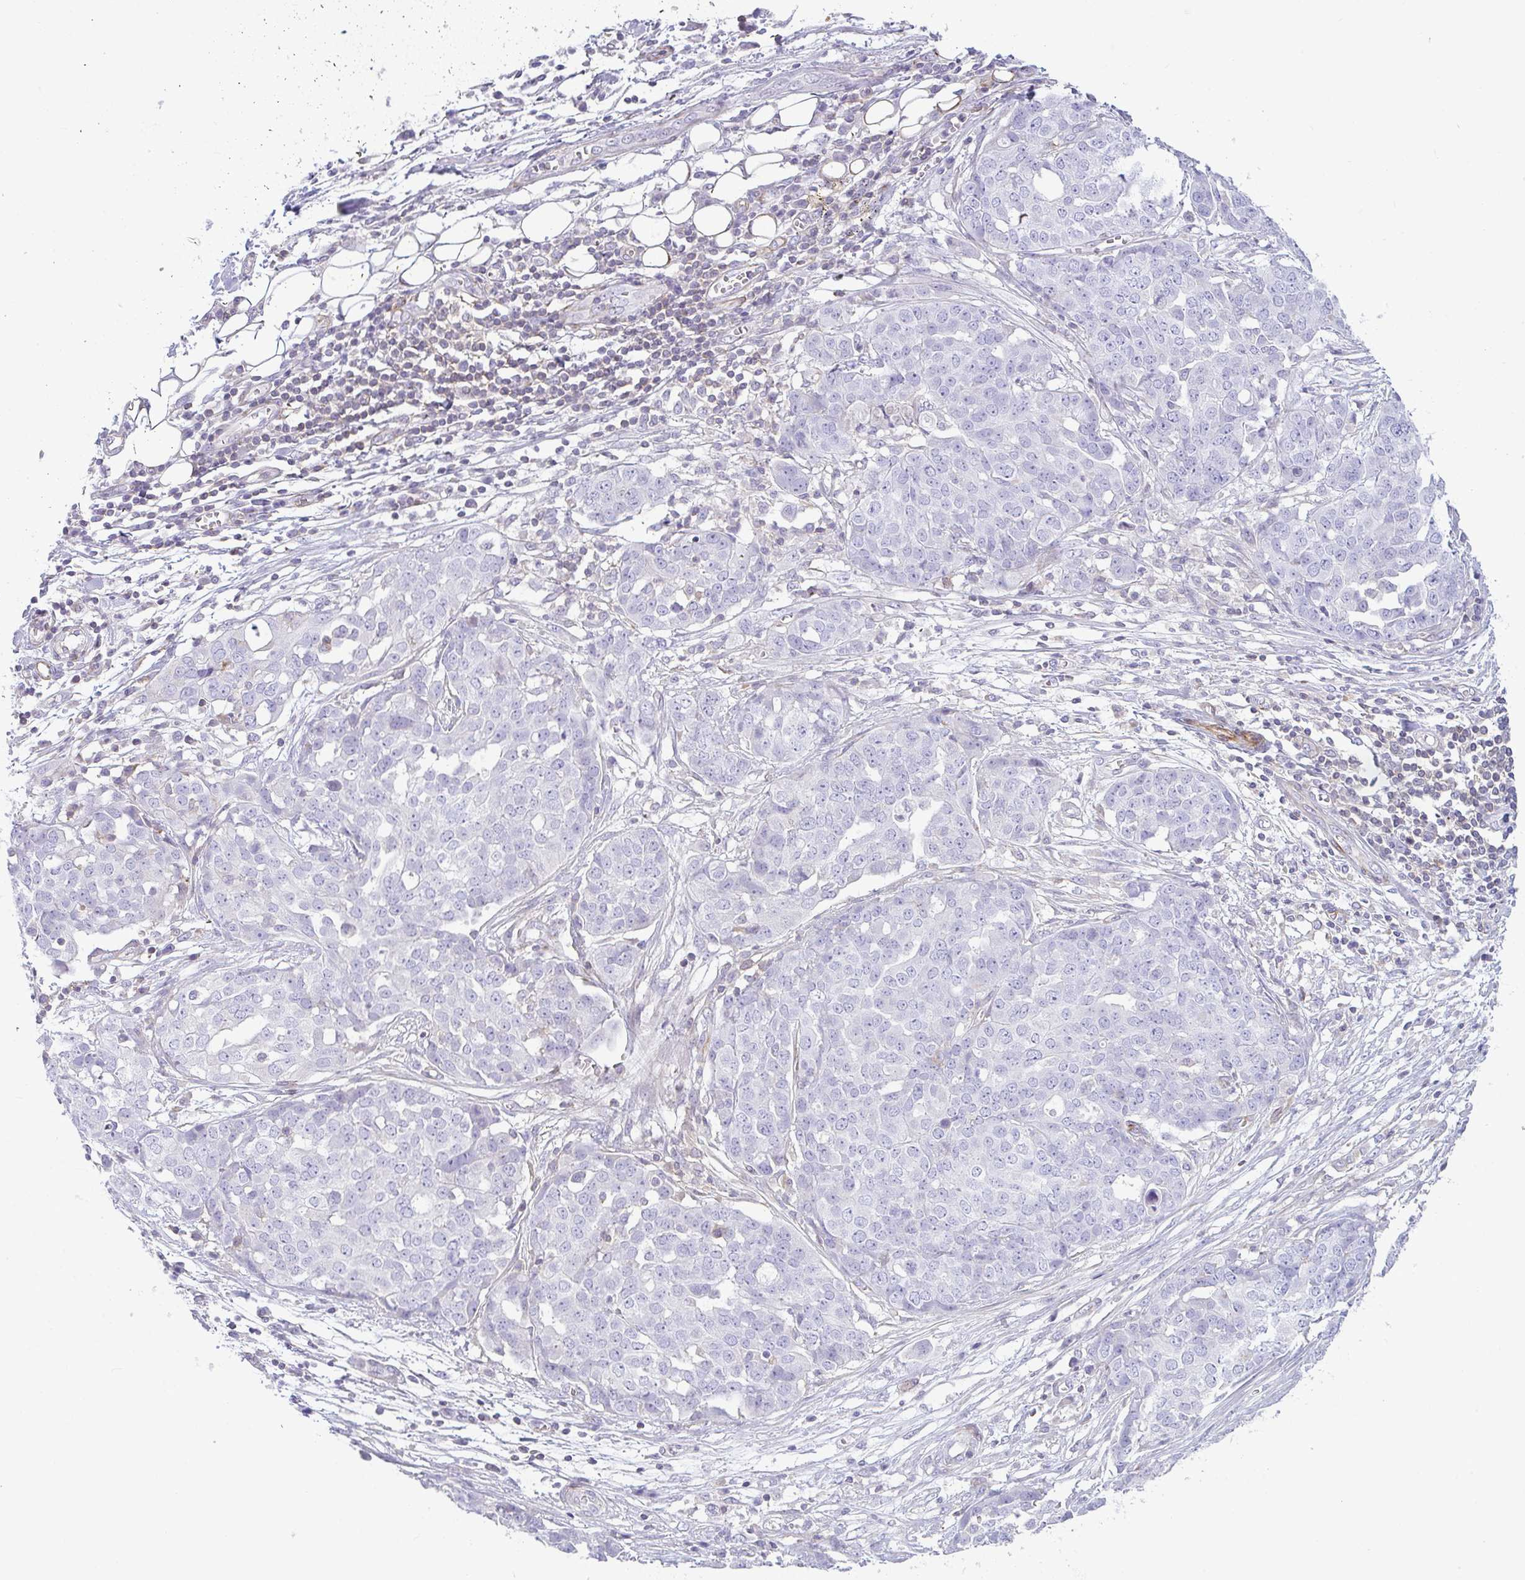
{"staining": {"intensity": "negative", "quantity": "none", "location": "none"}, "tissue": "ovarian cancer", "cell_type": "Tumor cells", "image_type": "cancer", "snomed": [{"axis": "morphology", "description": "Cystadenocarcinoma, serous, NOS"}, {"axis": "topography", "description": "Soft tissue"}, {"axis": "topography", "description": "Ovary"}], "caption": "Ovarian cancer (serous cystadenocarcinoma) was stained to show a protein in brown. There is no significant staining in tumor cells. The staining was performed using DAB to visualize the protein expression in brown, while the nuclei were stained in blue with hematoxylin (Magnification: 20x).", "gene": "CDRT15", "patient": {"sex": "female", "age": 57}}